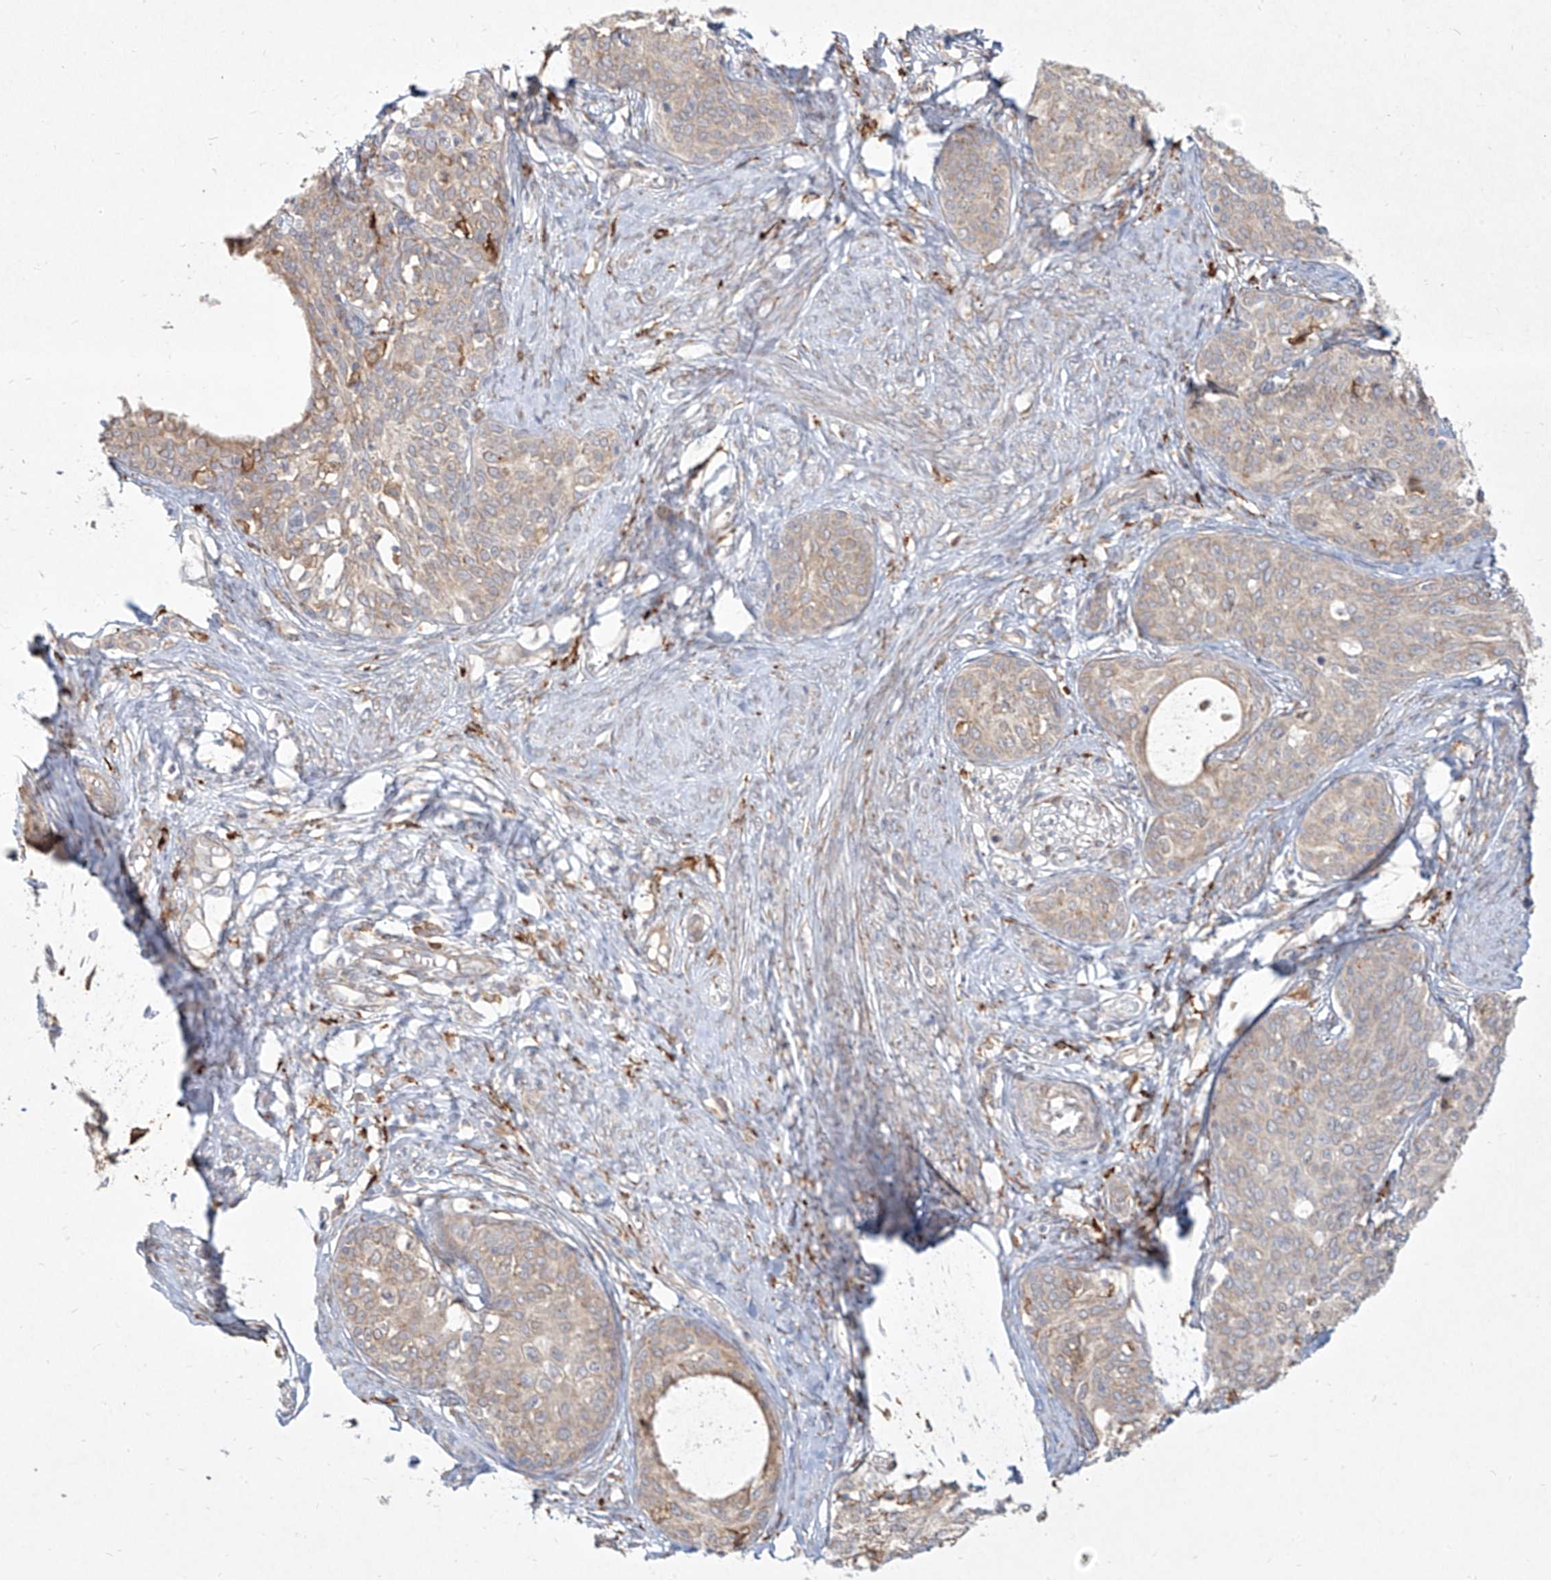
{"staining": {"intensity": "negative", "quantity": "none", "location": "none"}, "tissue": "cervical cancer", "cell_type": "Tumor cells", "image_type": "cancer", "snomed": [{"axis": "morphology", "description": "Squamous cell carcinoma, NOS"}, {"axis": "morphology", "description": "Adenocarcinoma, NOS"}, {"axis": "topography", "description": "Cervix"}], "caption": "Tumor cells are negative for brown protein staining in cervical cancer.", "gene": "CD209", "patient": {"sex": "female", "age": 52}}